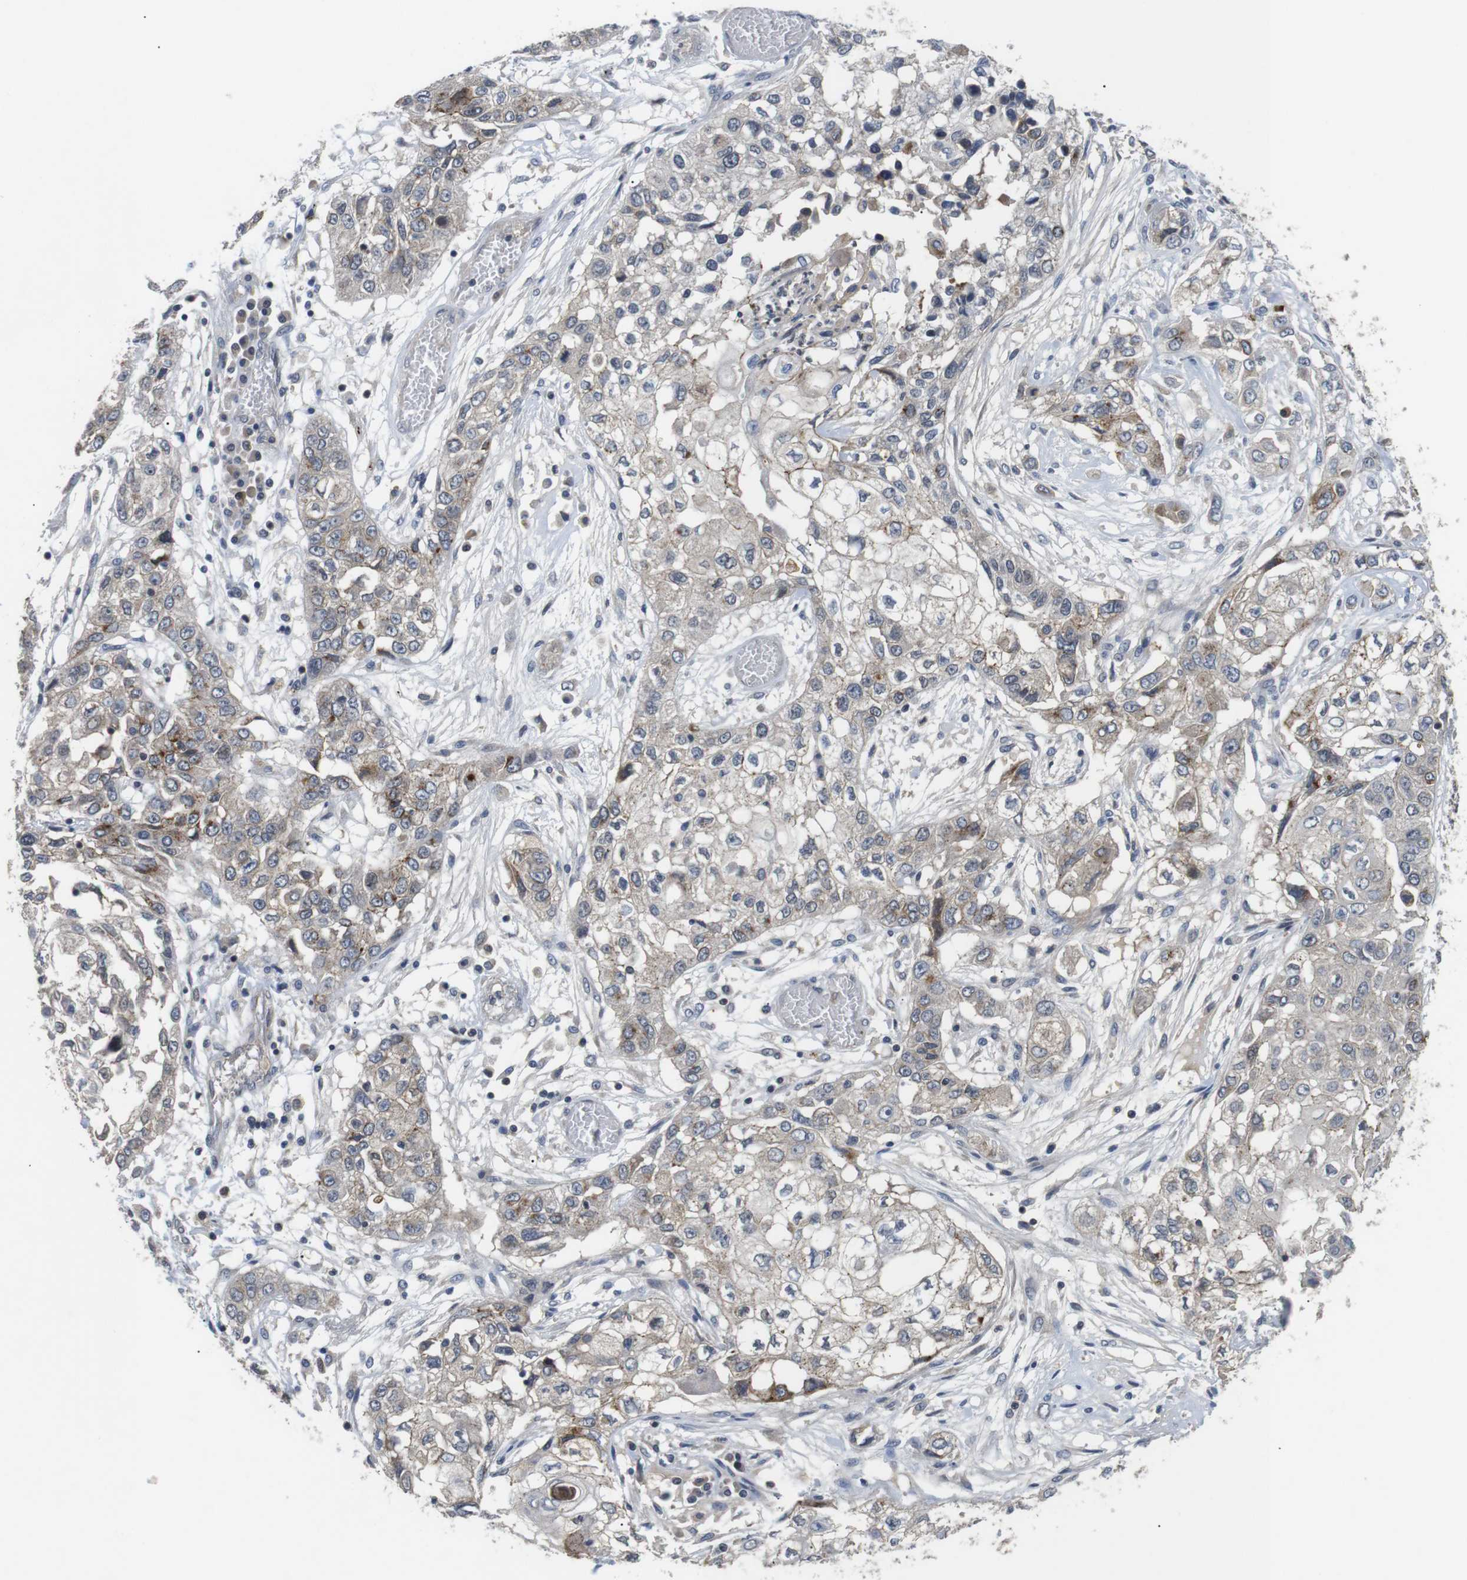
{"staining": {"intensity": "weak", "quantity": "<25%", "location": "cytoplasmic/membranous"}, "tissue": "lung cancer", "cell_type": "Tumor cells", "image_type": "cancer", "snomed": [{"axis": "morphology", "description": "Squamous cell carcinoma, NOS"}, {"axis": "topography", "description": "Lung"}], "caption": "Human squamous cell carcinoma (lung) stained for a protein using immunohistochemistry (IHC) exhibits no expression in tumor cells.", "gene": "NECTIN1", "patient": {"sex": "male", "age": 71}}